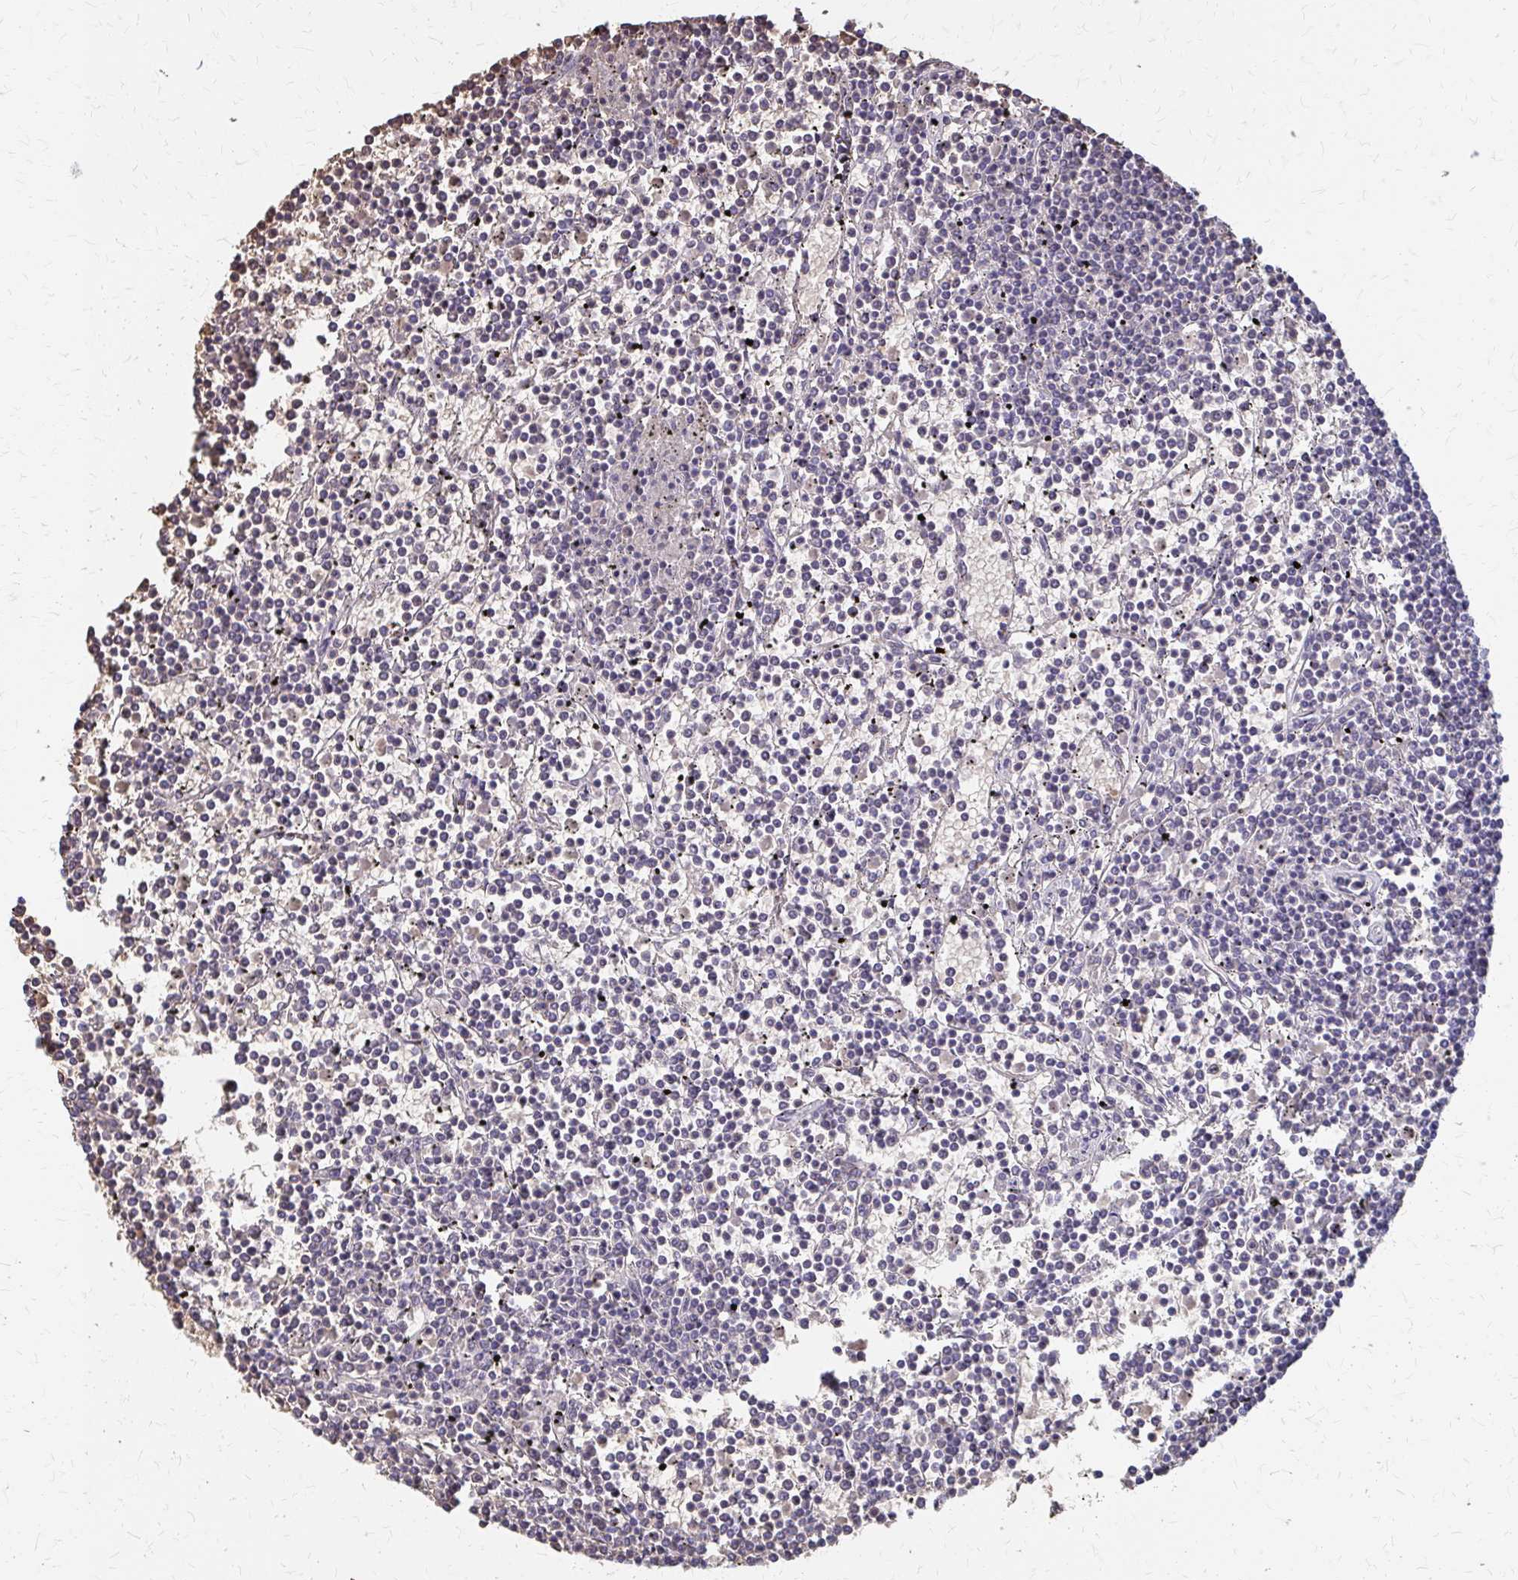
{"staining": {"intensity": "negative", "quantity": "none", "location": "none"}, "tissue": "lymphoma", "cell_type": "Tumor cells", "image_type": "cancer", "snomed": [{"axis": "morphology", "description": "Malignant lymphoma, non-Hodgkin's type, Low grade"}, {"axis": "topography", "description": "Spleen"}], "caption": "Immunohistochemistry micrograph of neoplastic tissue: human malignant lymphoma, non-Hodgkin's type (low-grade) stained with DAB (3,3'-diaminobenzidine) displays no significant protein positivity in tumor cells.", "gene": "IFI44L", "patient": {"sex": "female", "age": 19}}